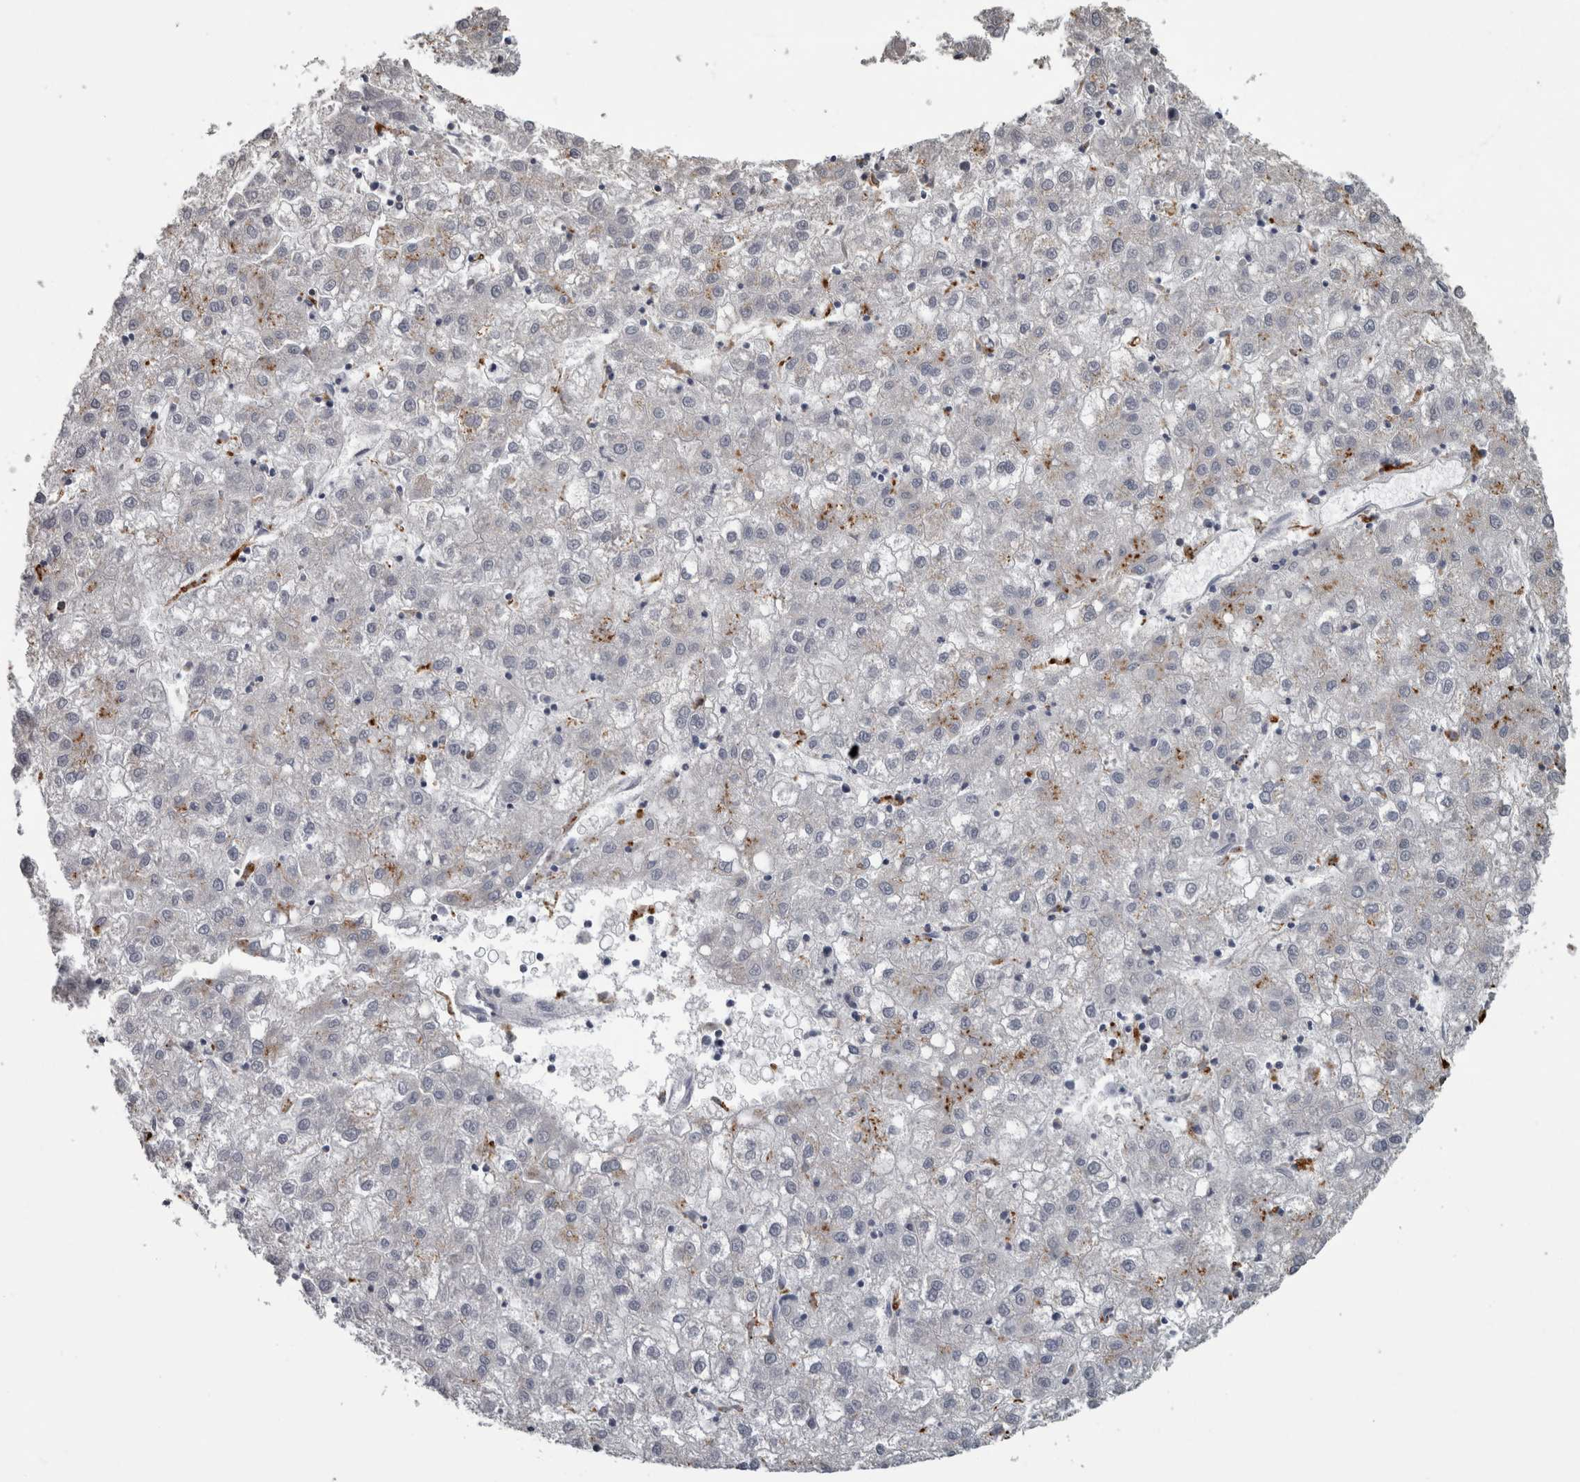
{"staining": {"intensity": "negative", "quantity": "none", "location": "none"}, "tissue": "liver cancer", "cell_type": "Tumor cells", "image_type": "cancer", "snomed": [{"axis": "morphology", "description": "Carcinoma, Hepatocellular, NOS"}, {"axis": "topography", "description": "Liver"}], "caption": "Human hepatocellular carcinoma (liver) stained for a protein using immunohistochemistry demonstrates no expression in tumor cells.", "gene": "NAAA", "patient": {"sex": "male", "age": 72}}